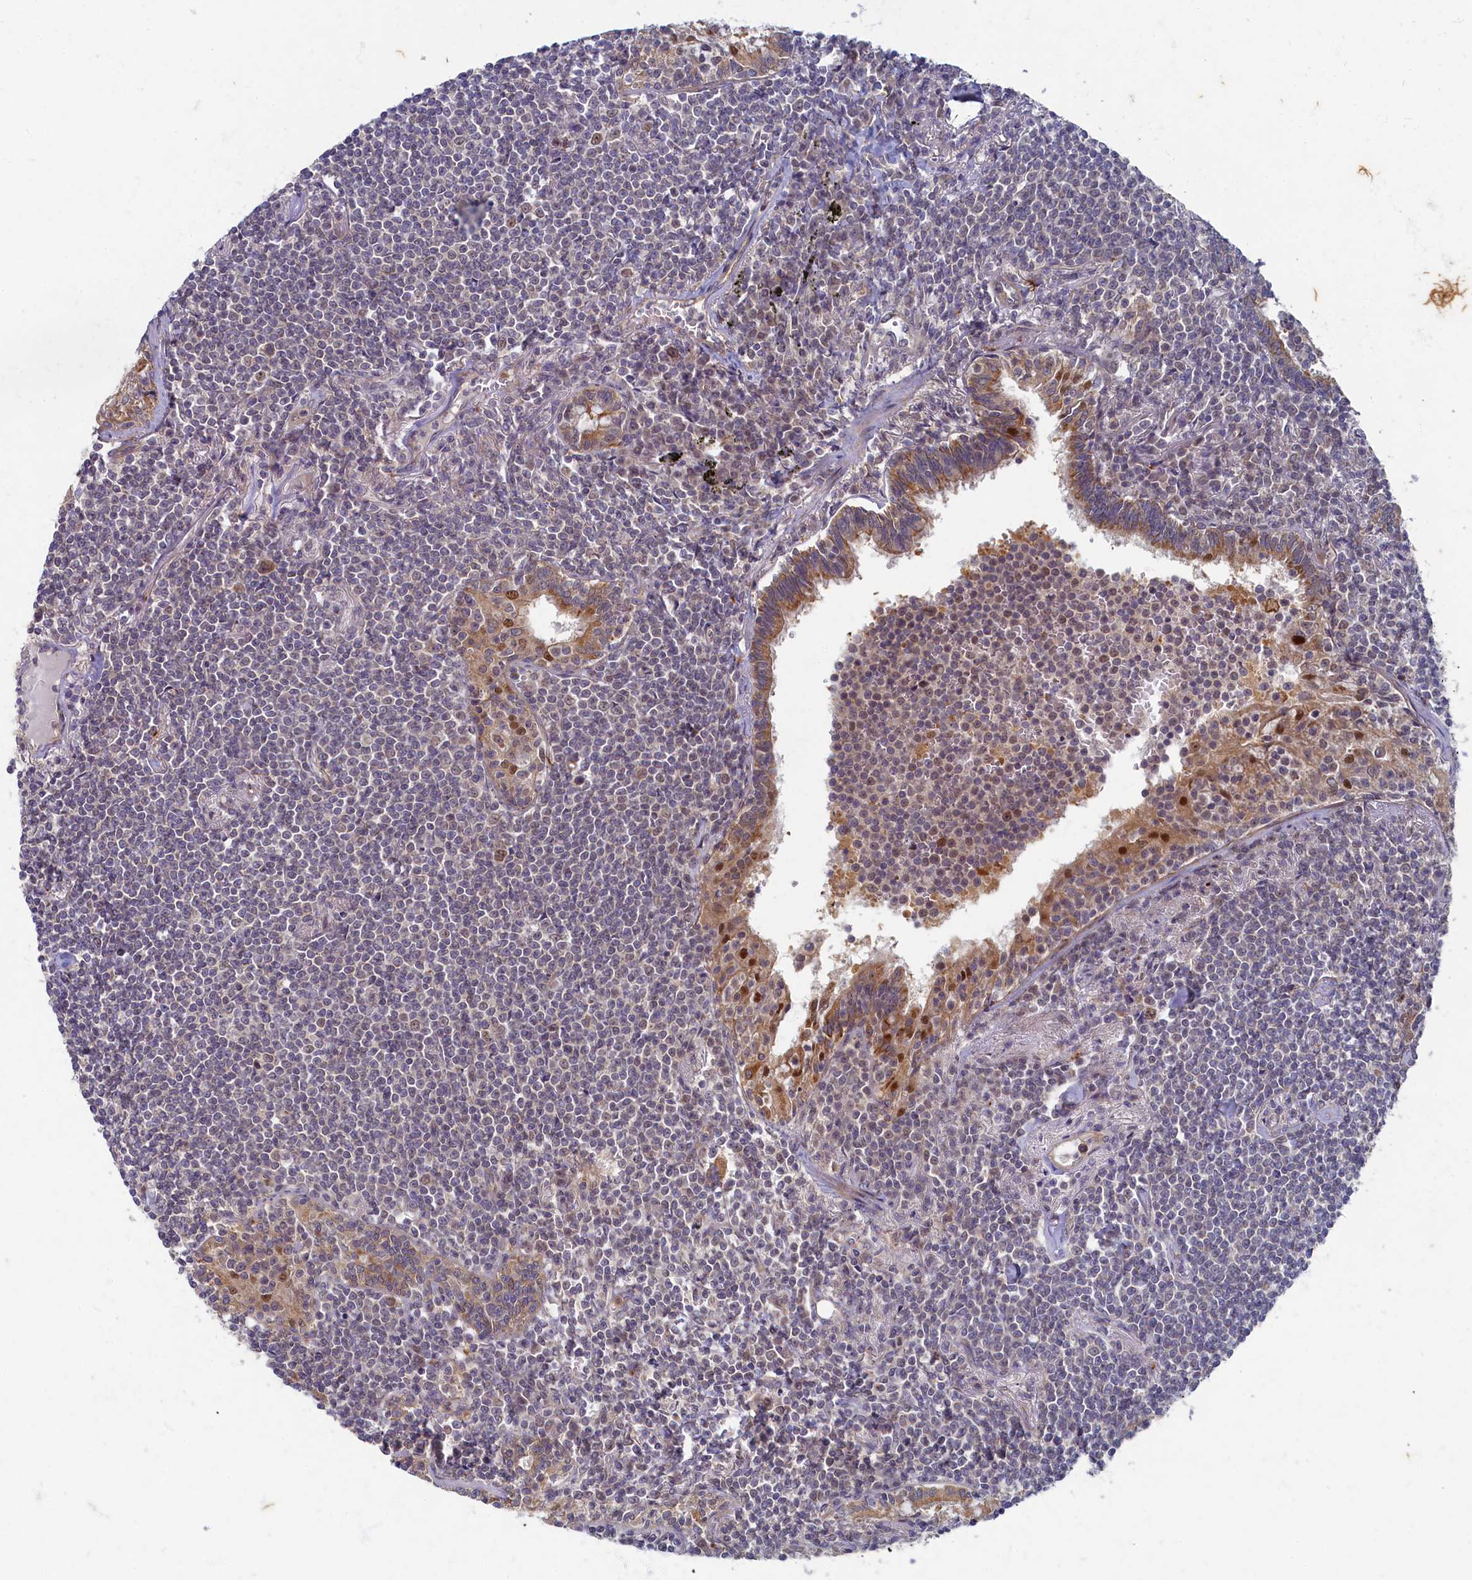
{"staining": {"intensity": "negative", "quantity": "none", "location": "none"}, "tissue": "lymphoma", "cell_type": "Tumor cells", "image_type": "cancer", "snomed": [{"axis": "morphology", "description": "Malignant lymphoma, non-Hodgkin's type, Low grade"}, {"axis": "topography", "description": "Lung"}], "caption": "Immunohistochemistry micrograph of low-grade malignant lymphoma, non-Hodgkin's type stained for a protein (brown), which reveals no positivity in tumor cells.", "gene": "WDR59", "patient": {"sex": "female", "age": 71}}